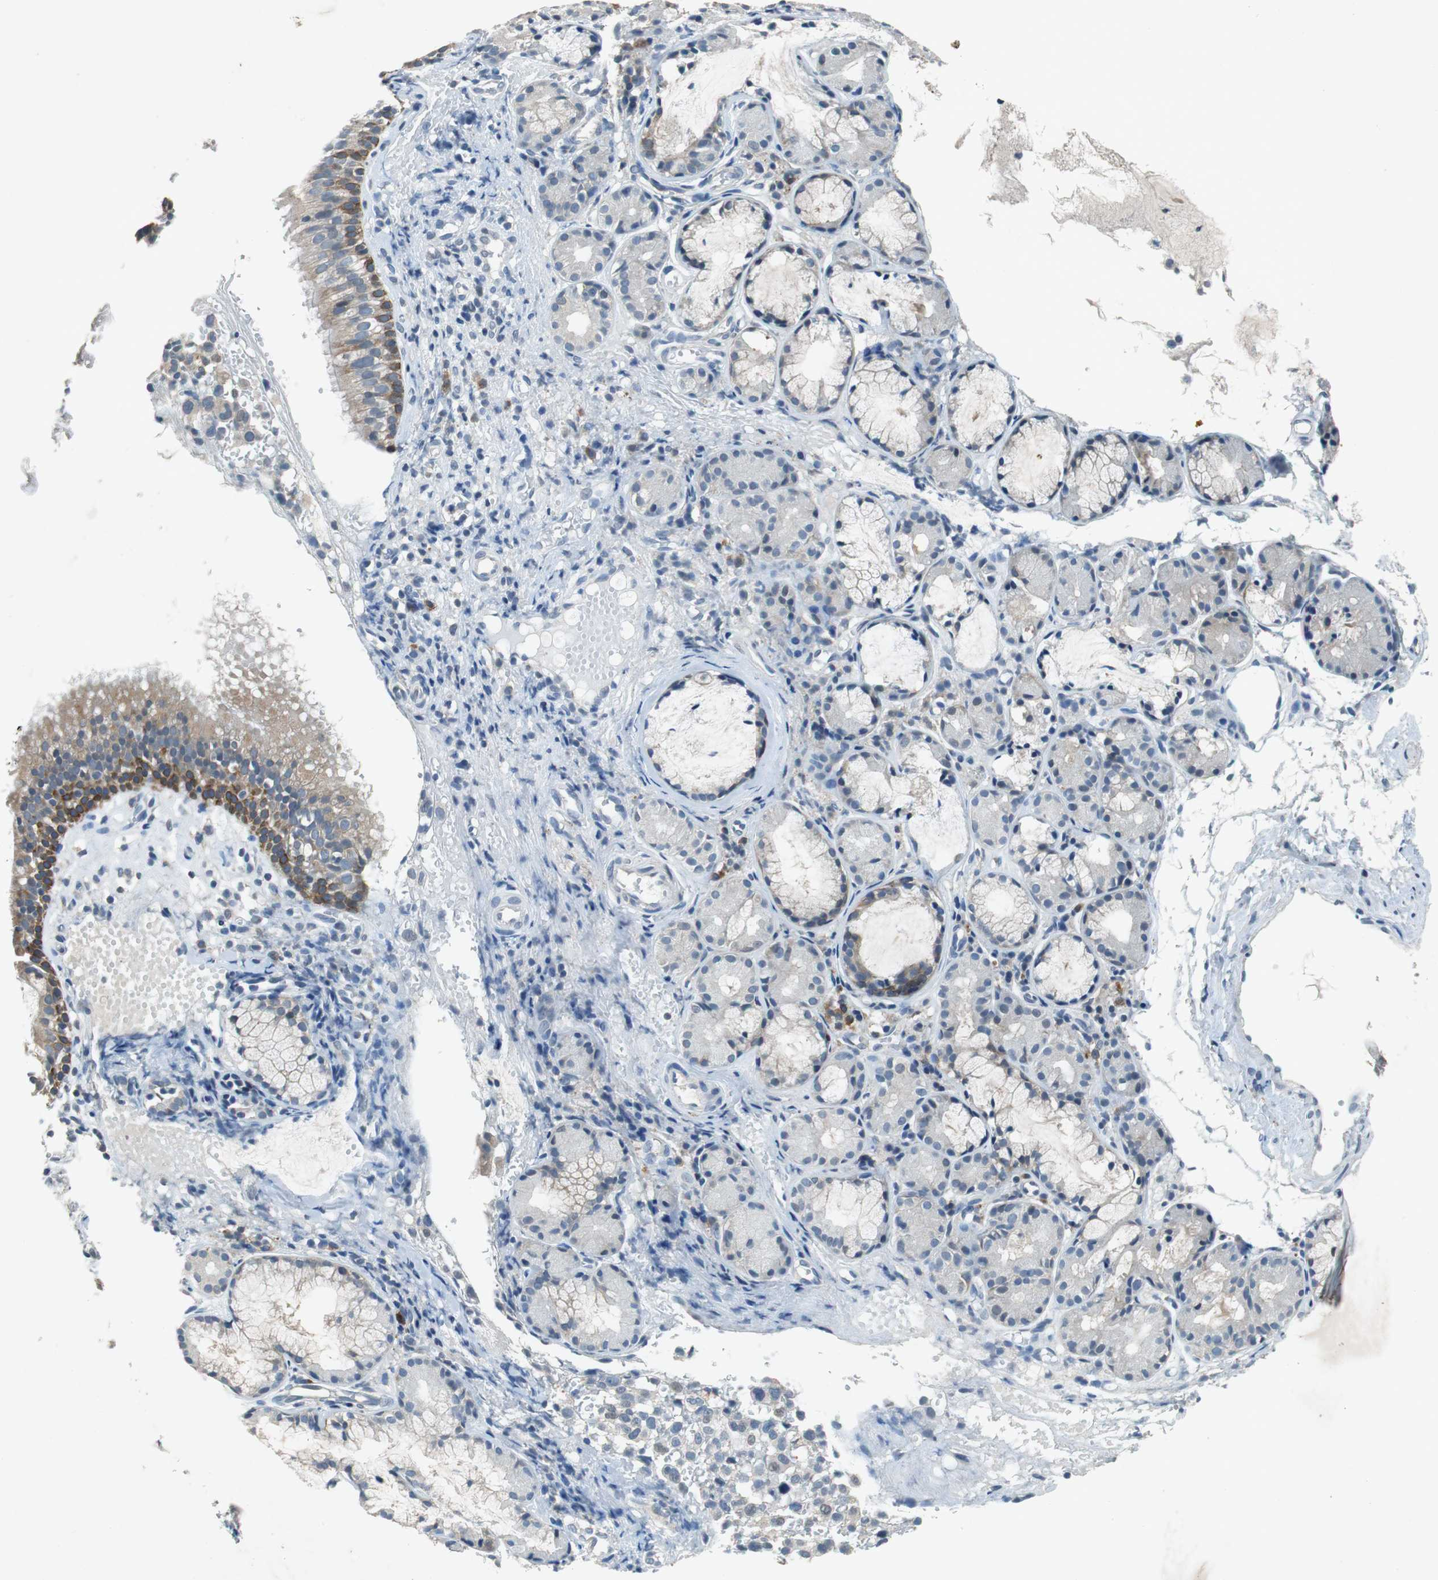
{"staining": {"intensity": "weak", "quantity": "<25%", "location": "cytoplasmic/membranous"}, "tissue": "nasopharynx", "cell_type": "Respiratory epithelial cells", "image_type": "normal", "snomed": [{"axis": "morphology", "description": "Normal tissue, NOS"}, {"axis": "morphology", "description": "Inflammation, NOS"}, {"axis": "topography", "description": "Nasopharynx"}], "caption": "Immunohistochemistry (IHC) photomicrograph of benign nasopharynx stained for a protein (brown), which demonstrates no staining in respiratory epithelial cells.", "gene": "GLCCI1", "patient": {"sex": "female", "age": 55}}